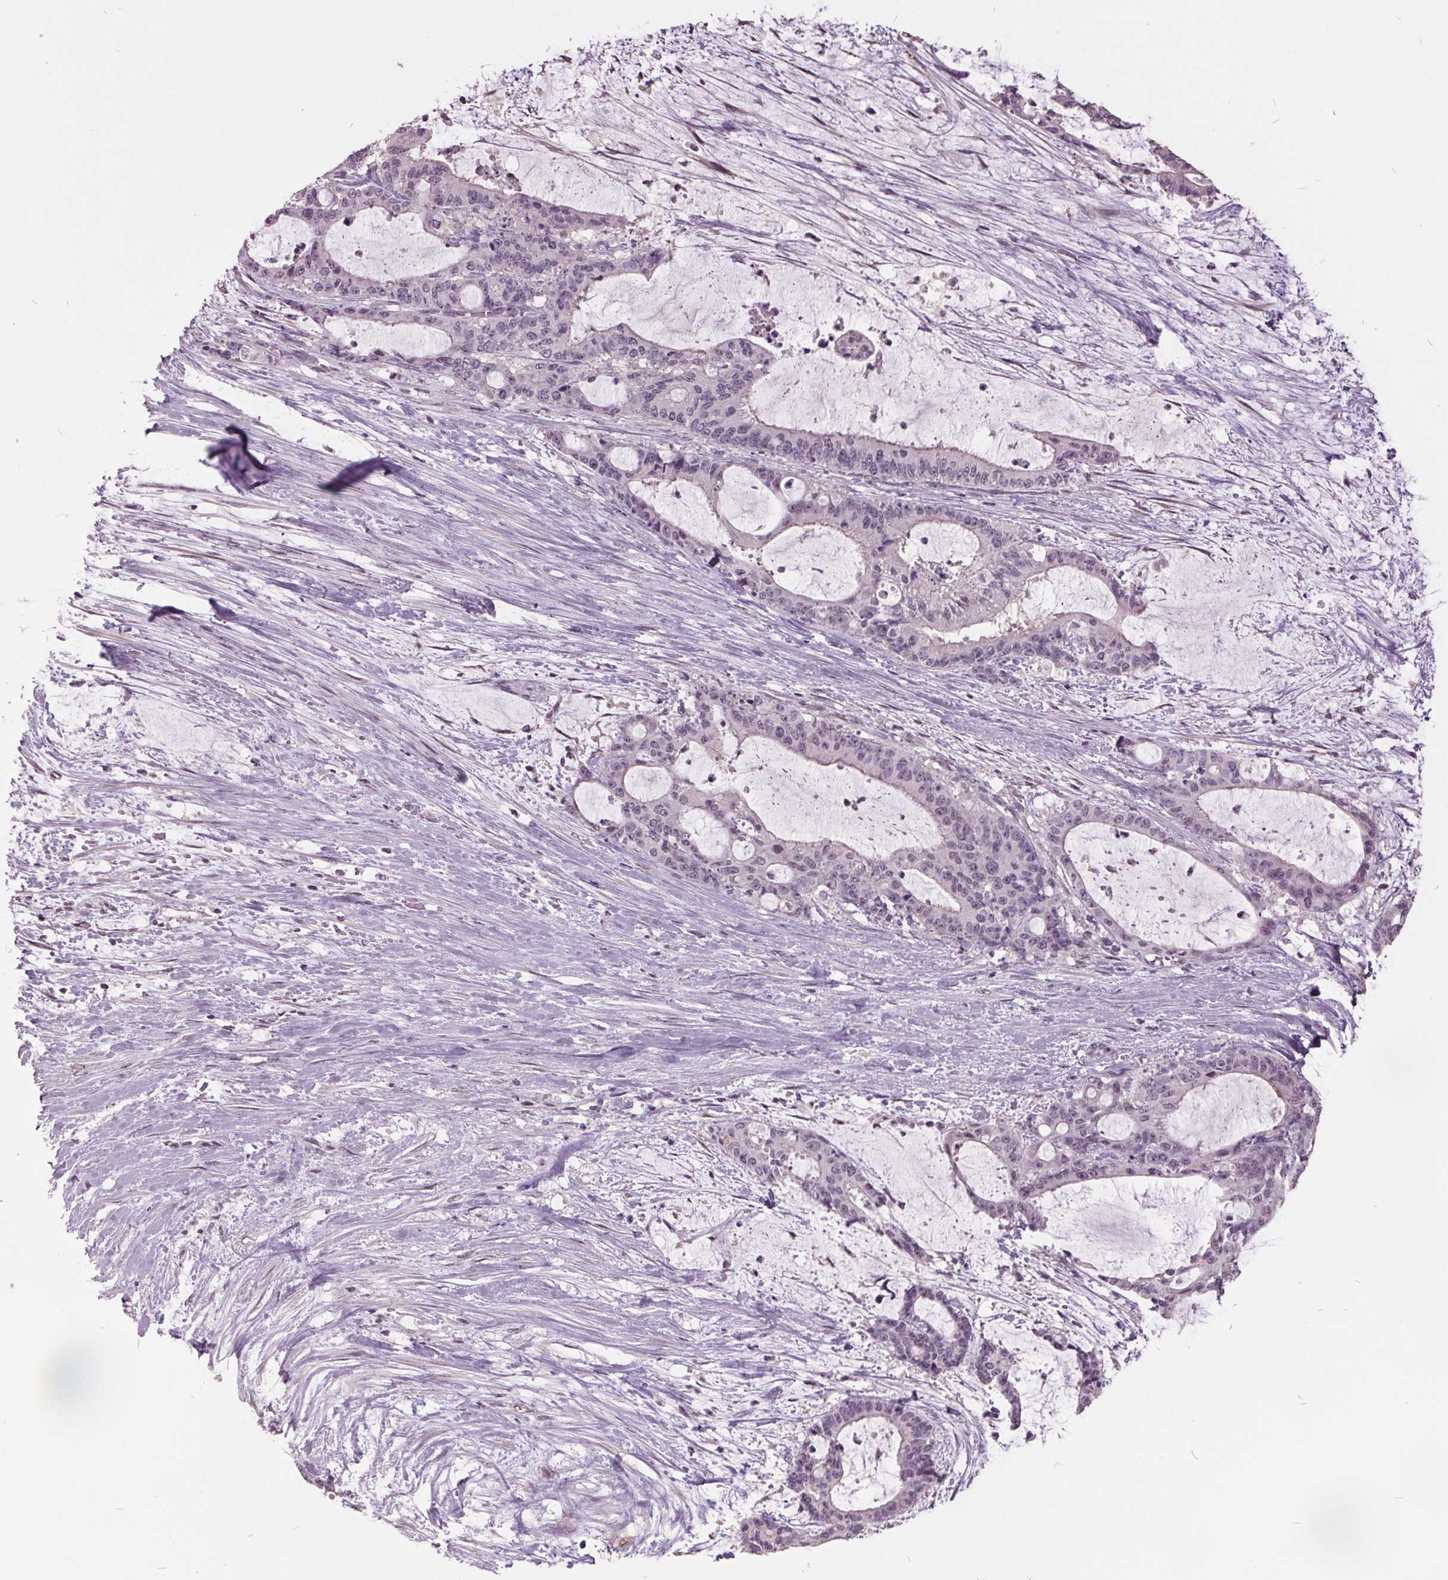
{"staining": {"intensity": "negative", "quantity": "none", "location": "none"}, "tissue": "liver cancer", "cell_type": "Tumor cells", "image_type": "cancer", "snomed": [{"axis": "morphology", "description": "Normal tissue, NOS"}, {"axis": "morphology", "description": "Cholangiocarcinoma"}, {"axis": "topography", "description": "Liver"}, {"axis": "topography", "description": "Peripheral nerve tissue"}], "caption": "Tumor cells are negative for brown protein staining in liver cholangiocarcinoma. (DAB immunohistochemistry (IHC) visualized using brightfield microscopy, high magnification).", "gene": "C2orf16", "patient": {"sex": "female", "age": 73}}